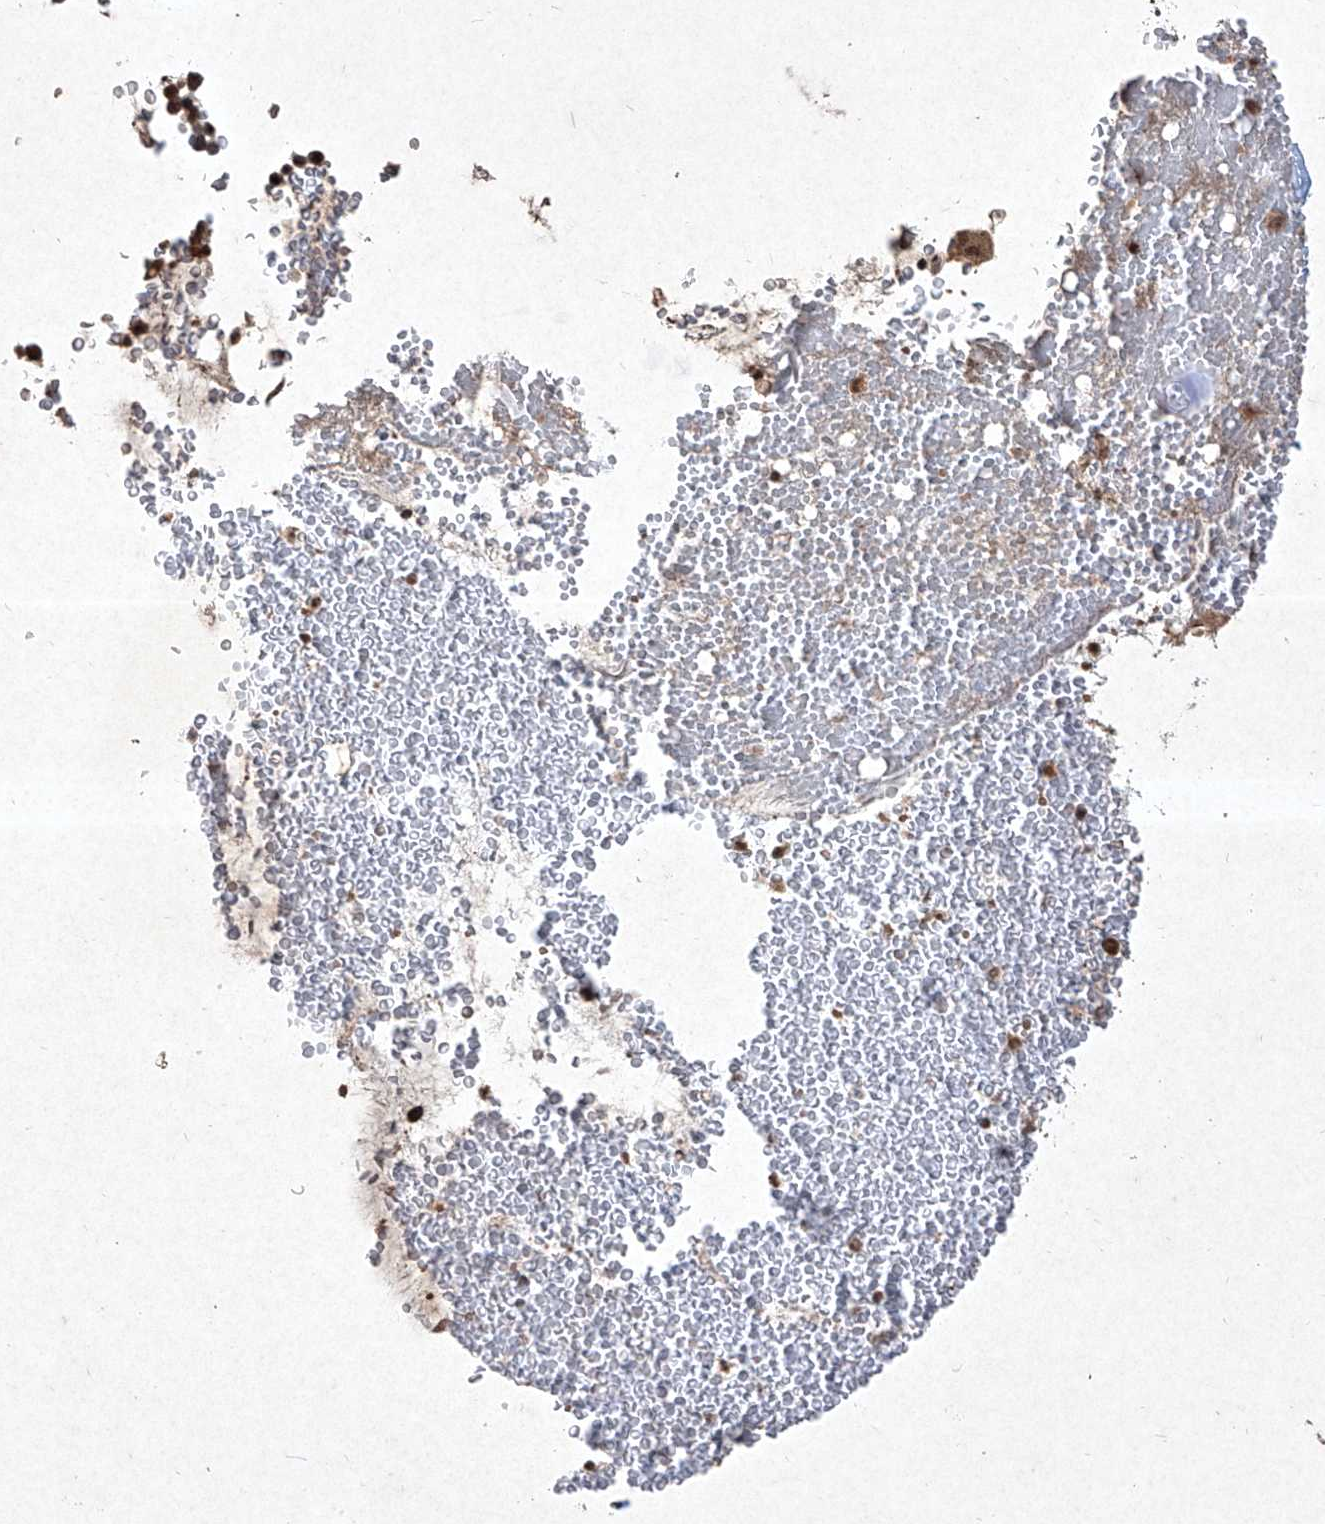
{"staining": {"intensity": "strong", "quantity": ">75%", "location": "cytoplasmic/membranous,nuclear"}, "tissue": "bronchus", "cell_type": "Respiratory epithelial cells", "image_type": "normal", "snomed": [{"axis": "morphology", "description": "Normal tissue, NOS"}, {"axis": "morphology", "description": "Squamous cell carcinoma, NOS"}, {"axis": "topography", "description": "Lymph node"}, {"axis": "topography", "description": "Bronchus"}, {"axis": "topography", "description": "Lung"}], "caption": "Protein staining of unremarkable bronchus displays strong cytoplasmic/membranous,nuclear staining in approximately >75% of respiratory epithelial cells. The staining was performed using DAB (3,3'-diaminobenzidine) to visualize the protein expression in brown, while the nuclei were stained in blue with hematoxylin (Magnification: 20x).", "gene": "IRF2", "patient": {"sex": "male", "age": 66}}